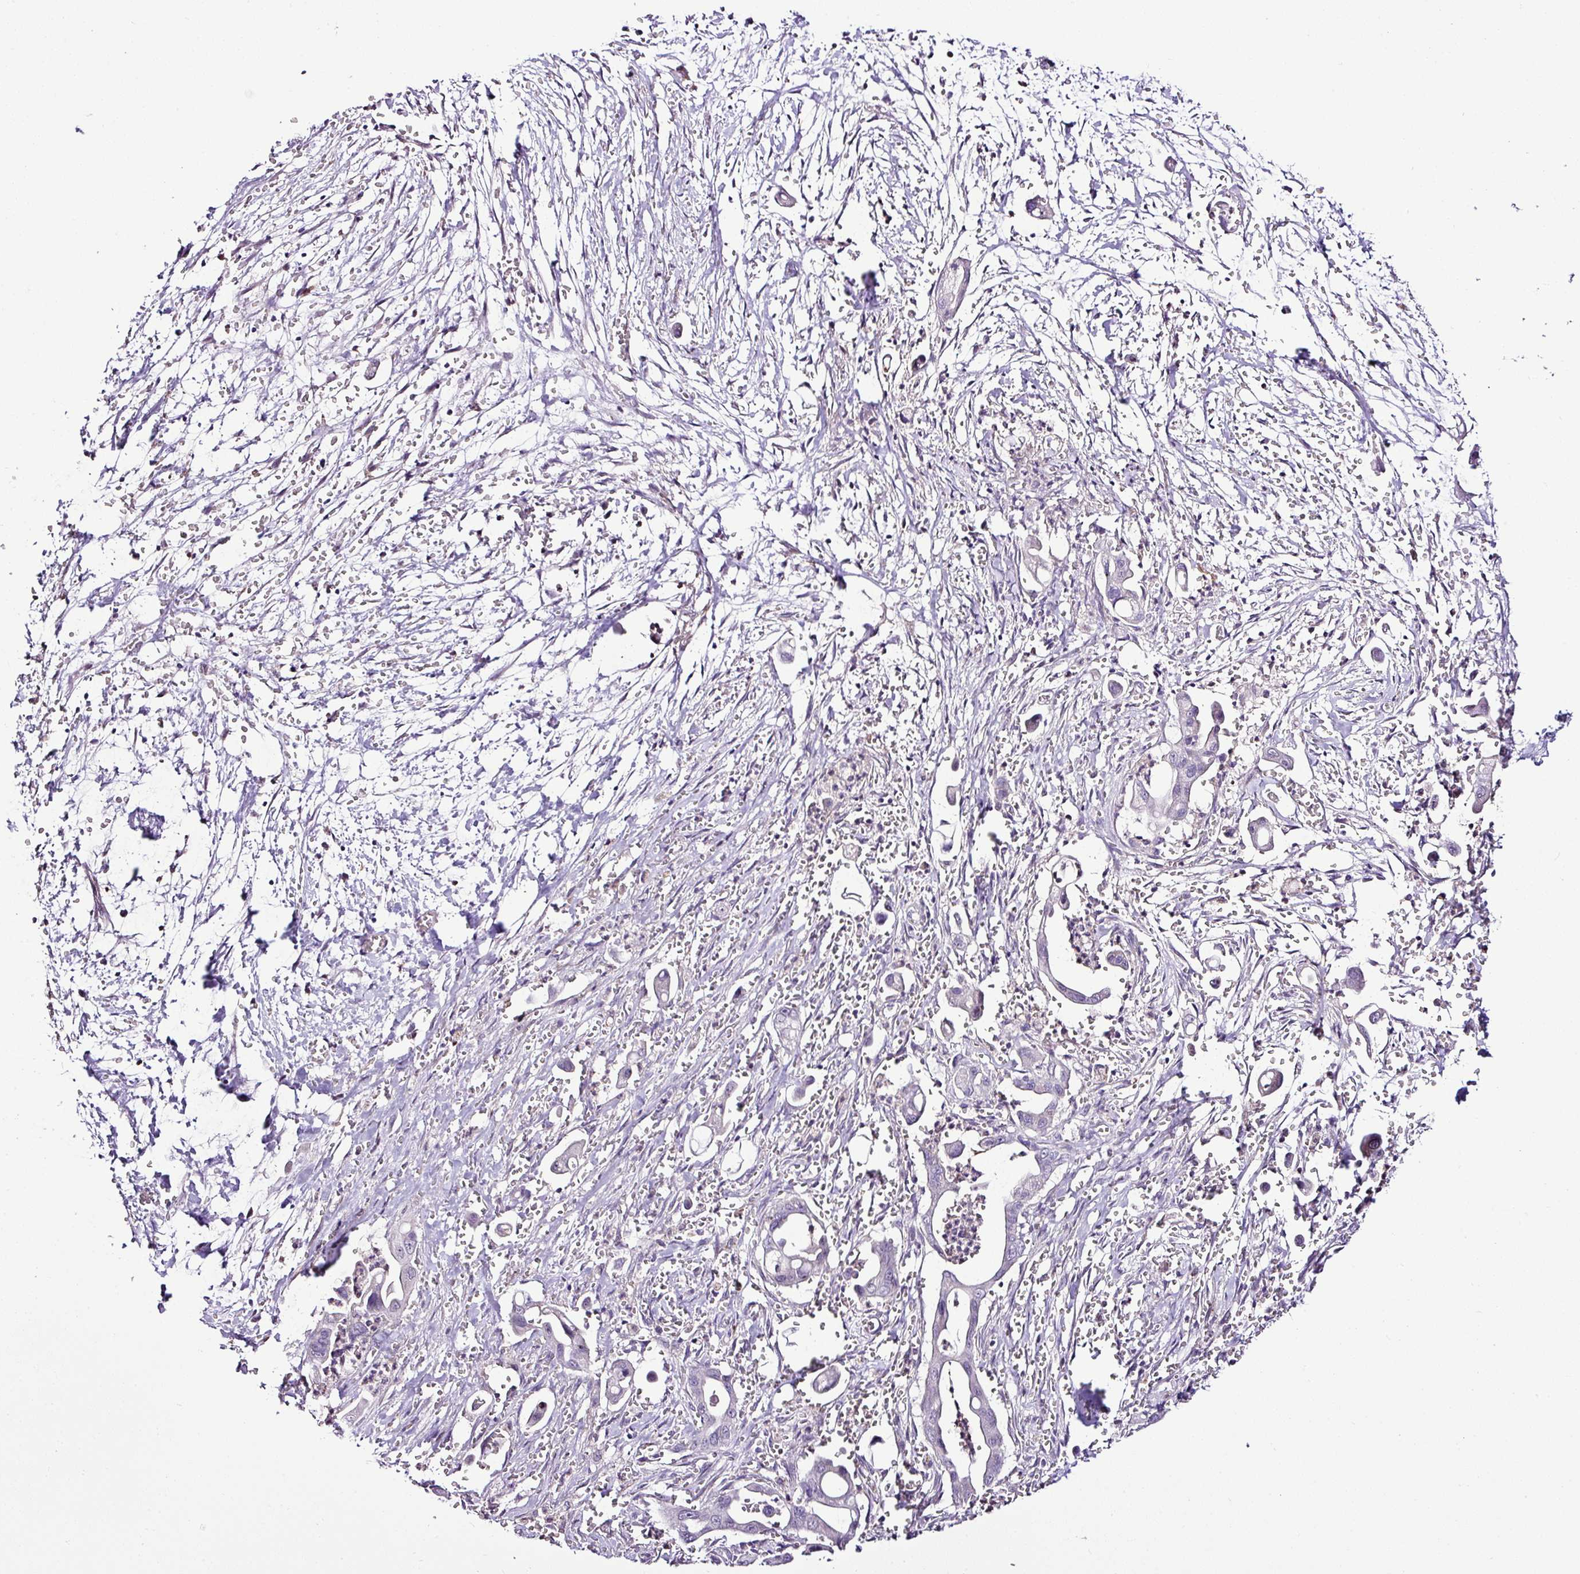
{"staining": {"intensity": "negative", "quantity": "none", "location": "none"}, "tissue": "pancreatic cancer", "cell_type": "Tumor cells", "image_type": "cancer", "snomed": [{"axis": "morphology", "description": "Adenocarcinoma, NOS"}, {"axis": "topography", "description": "Pancreas"}], "caption": "Immunohistochemical staining of pancreatic cancer (adenocarcinoma) demonstrates no significant positivity in tumor cells.", "gene": "ESR1", "patient": {"sex": "male", "age": 61}}